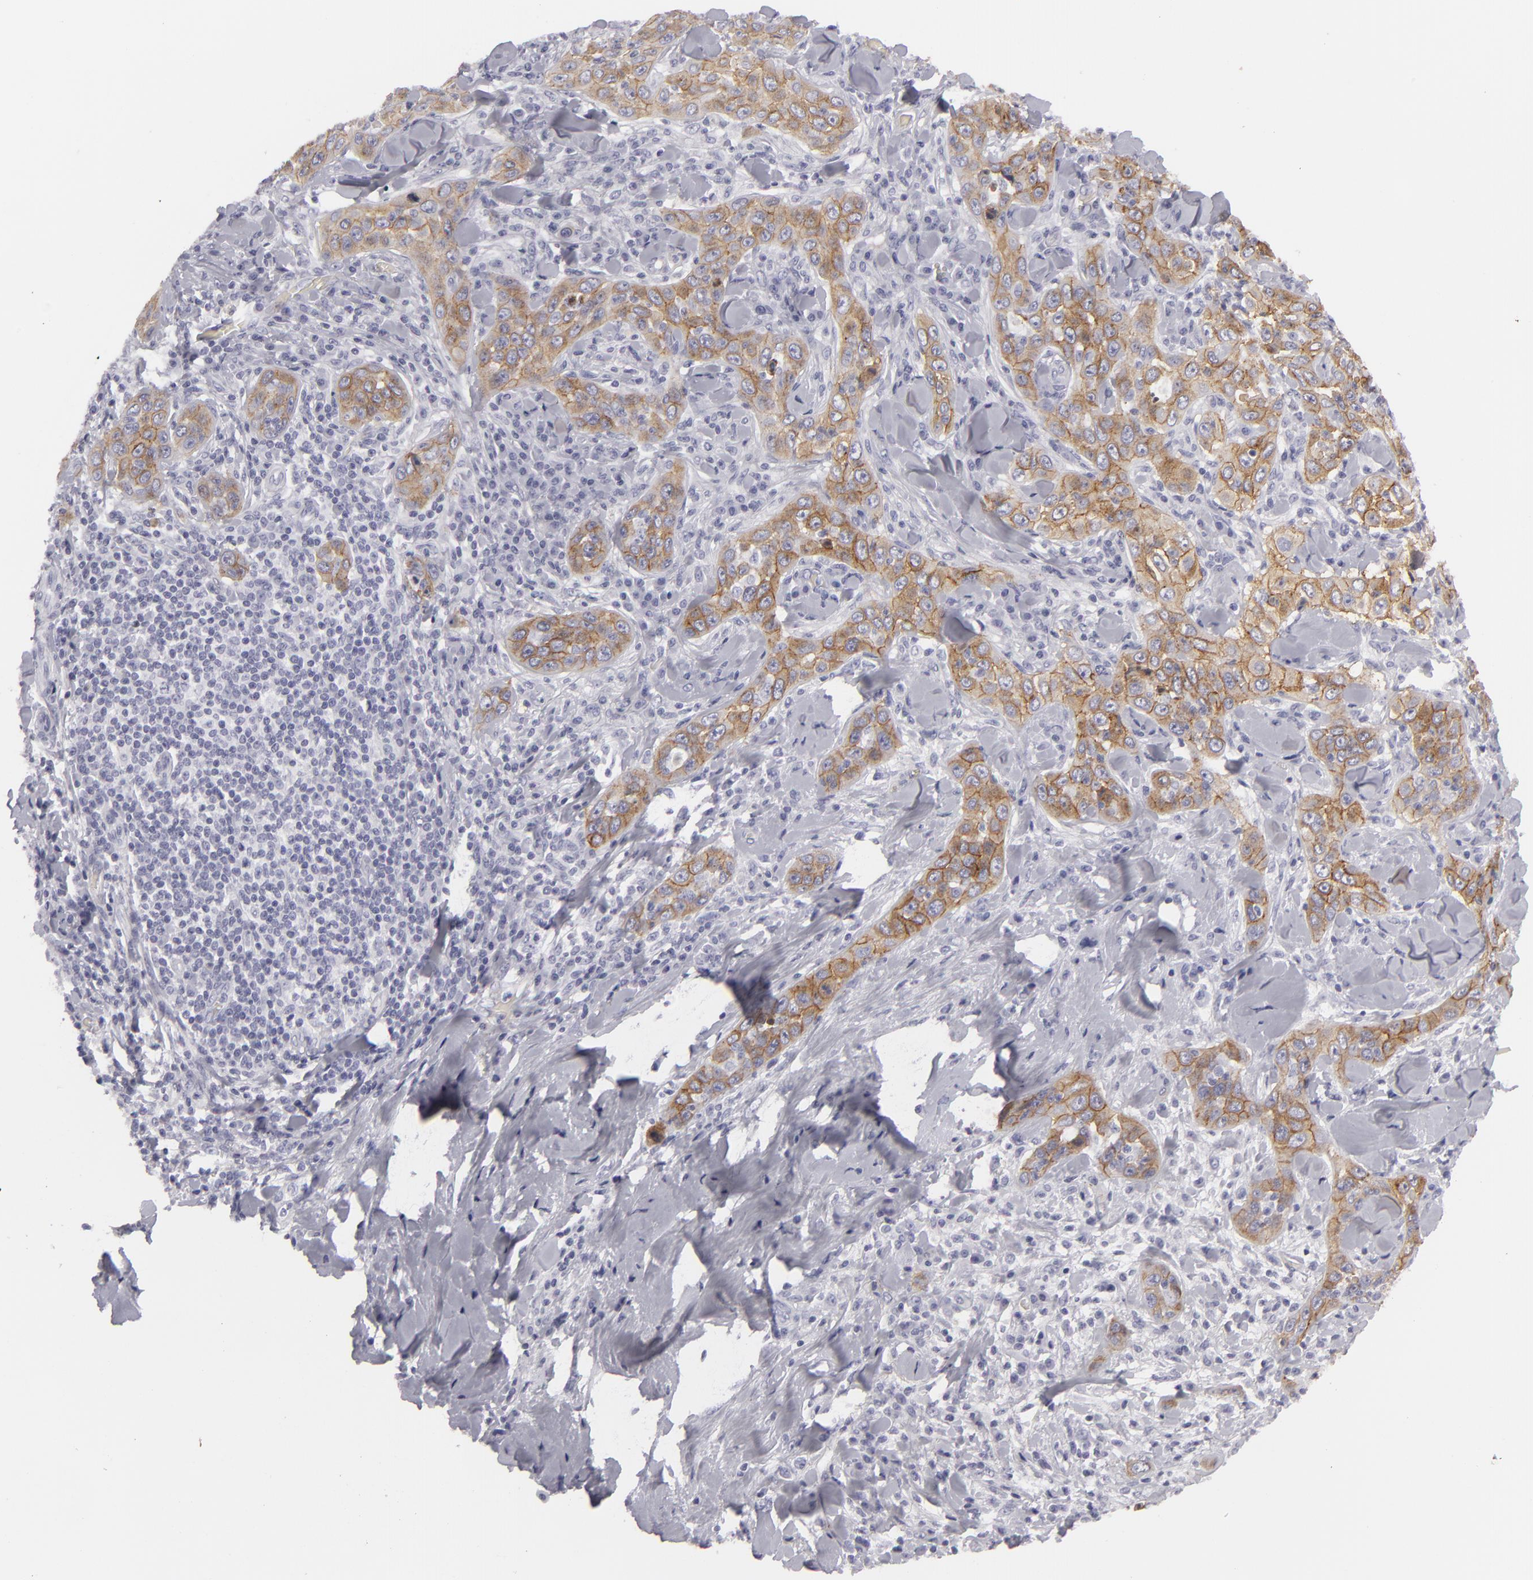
{"staining": {"intensity": "moderate", "quantity": ">75%", "location": "cytoplasmic/membranous"}, "tissue": "skin cancer", "cell_type": "Tumor cells", "image_type": "cancer", "snomed": [{"axis": "morphology", "description": "Squamous cell carcinoma, NOS"}, {"axis": "topography", "description": "Skin"}], "caption": "Skin cancer (squamous cell carcinoma) stained with DAB immunohistochemistry reveals medium levels of moderate cytoplasmic/membranous expression in approximately >75% of tumor cells. The staining was performed using DAB (3,3'-diaminobenzidine) to visualize the protein expression in brown, while the nuclei were stained in blue with hematoxylin (Magnification: 20x).", "gene": "JUP", "patient": {"sex": "male", "age": 84}}